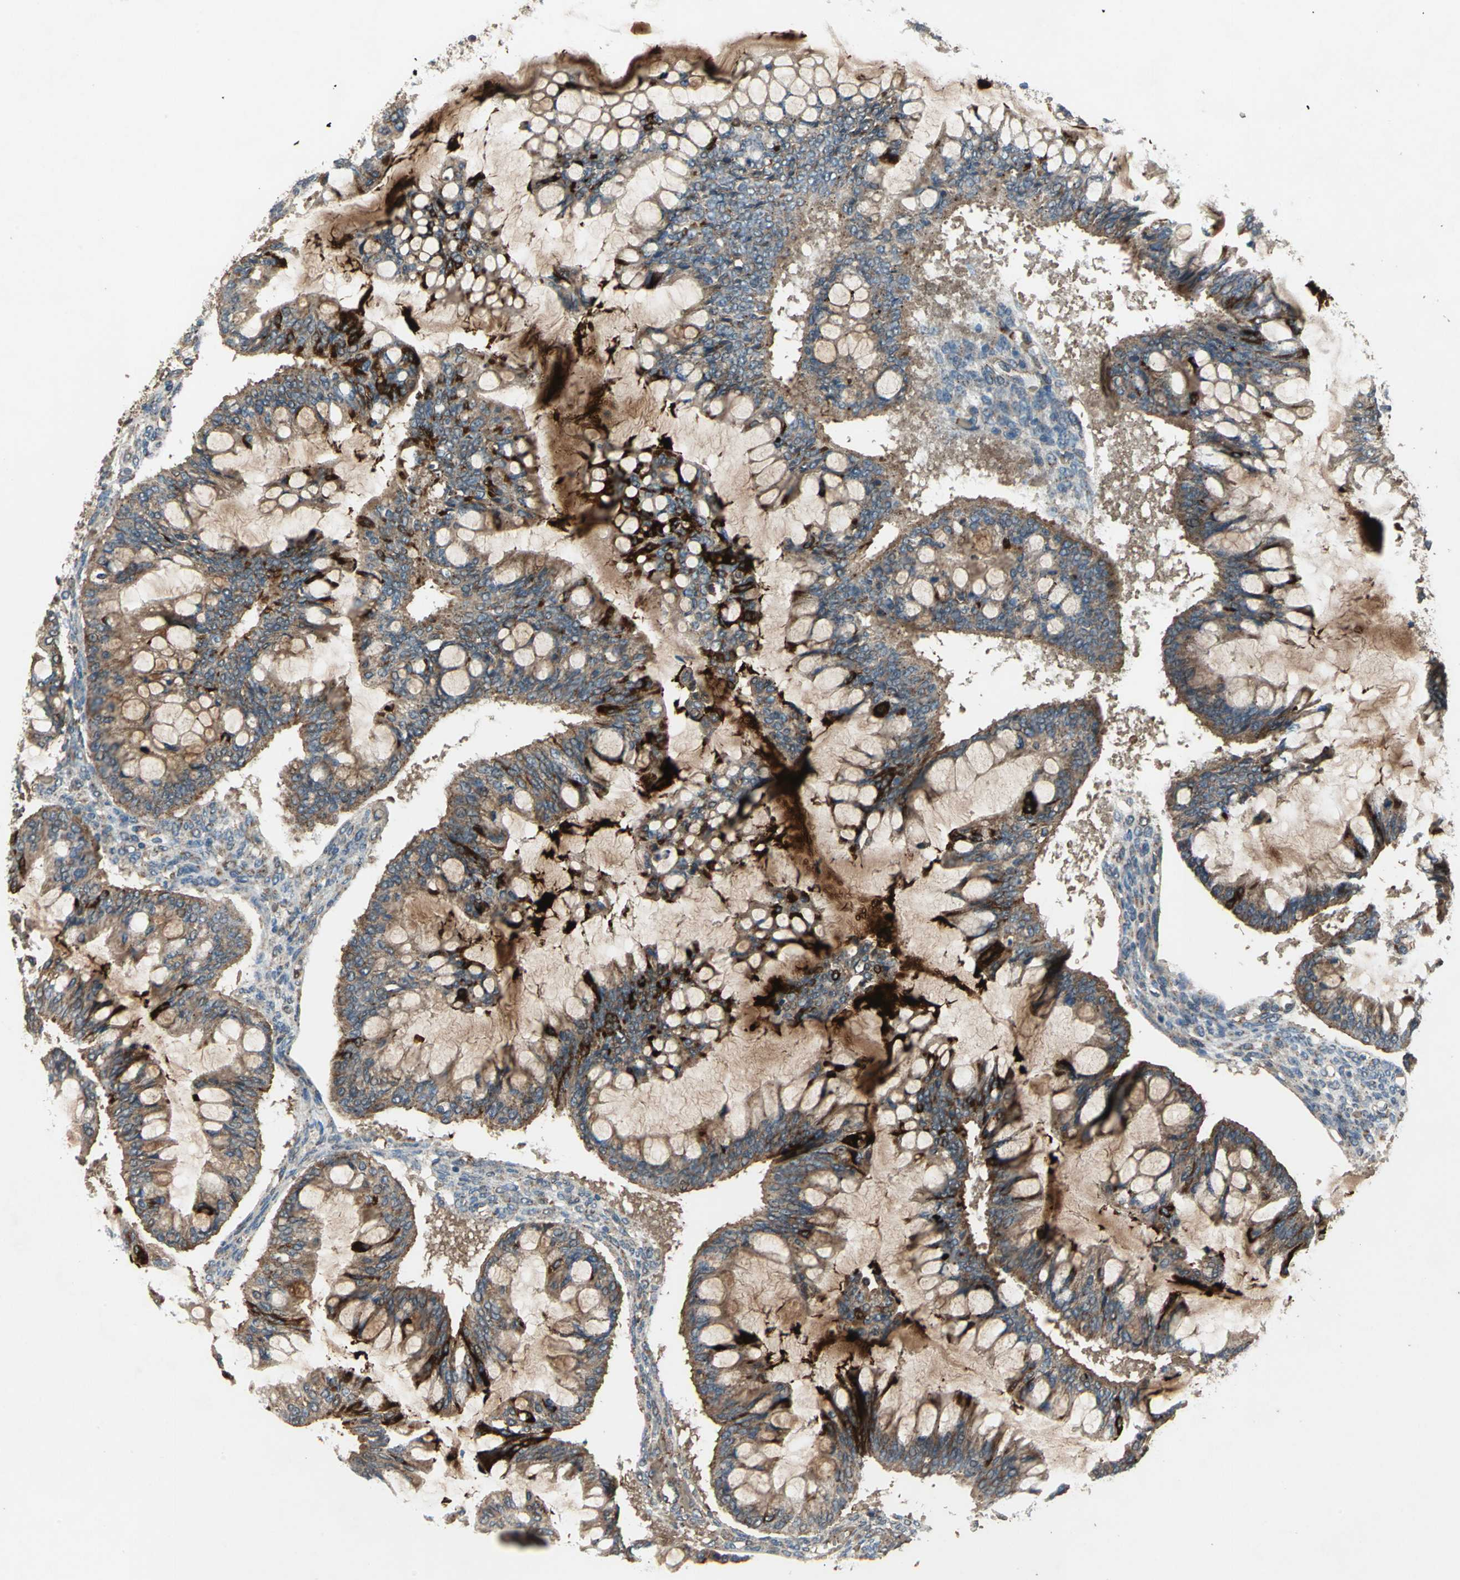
{"staining": {"intensity": "strong", "quantity": ">75%", "location": "cytoplasmic/membranous"}, "tissue": "ovarian cancer", "cell_type": "Tumor cells", "image_type": "cancer", "snomed": [{"axis": "morphology", "description": "Cystadenocarcinoma, mucinous, NOS"}, {"axis": "topography", "description": "Ovary"}], "caption": "Immunohistochemistry (IHC) photomicrograph of neoplastic tissue: human ovarian cancer (mucinous cystadenocarcinoma) stained using immunohistochemistry shows high levels of strong protein expression localized specifically in the cytoplasmic/membranous of tumor cells, appearing as a cytoplasmic/membranous brown color.", "gene": "POLRMT", "patient": {"sex": "female", "age": 73}}